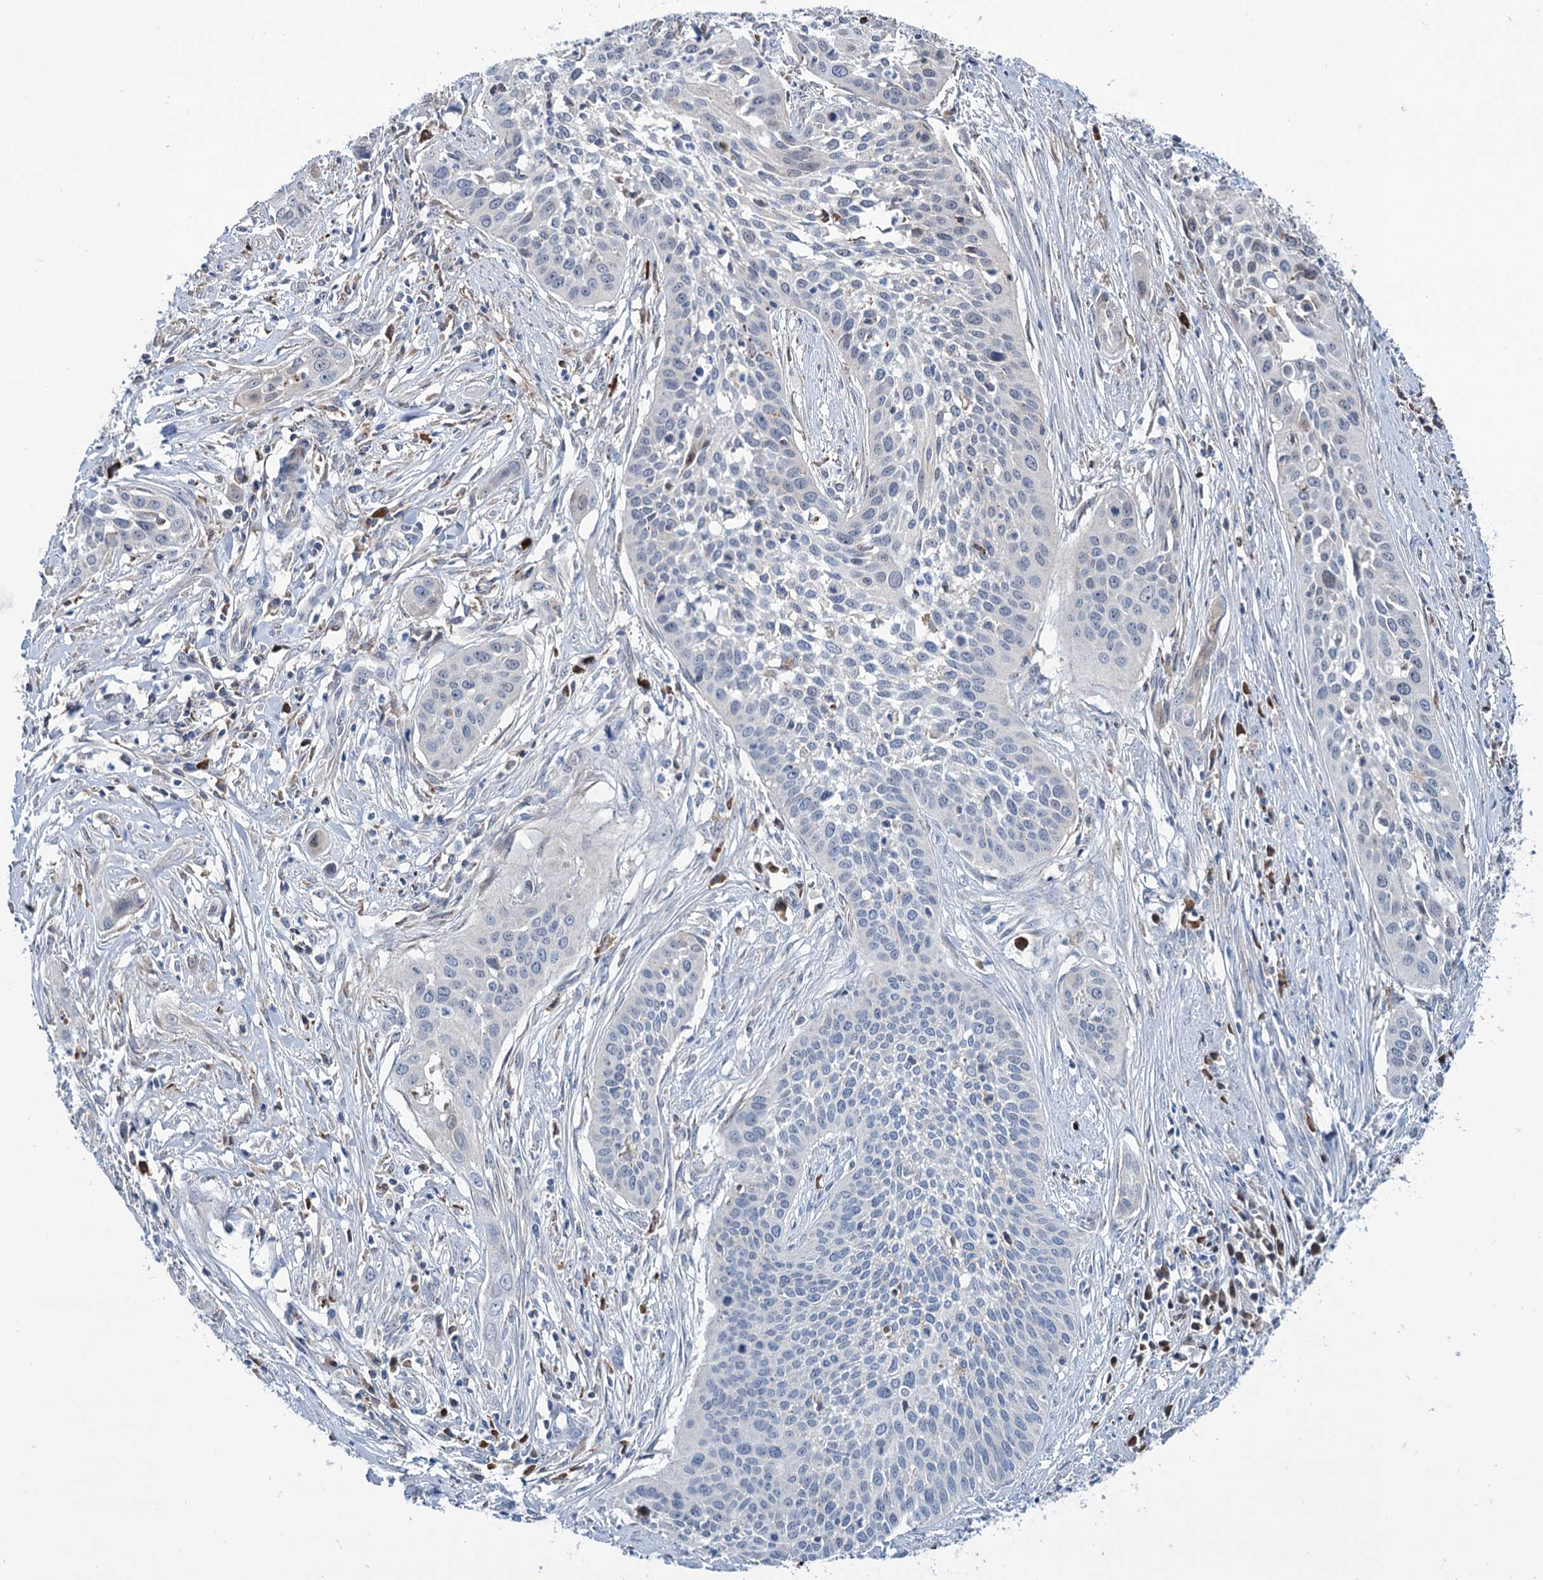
{"staining": {"intensity": "negative", "quantity": "none", "location": "none"}, "tissue": "cervical cancer", "cell_type": "Tumor cells", "image_type": "cancer", "snomed": [{"axis": "morphology", "description": "Squamous cell carcinoma, NOS"}, {"axis": "topography", "description": "Cervix"}], "caption": "Immunohistochemistry photomicrograph of human cervical cancer (squamous cell carcinoma) stained for a protein (brown), which shows no positivity in tumor cells.", "gene": "LPIN1", "patient": {"sex": "female", "age": 34}}